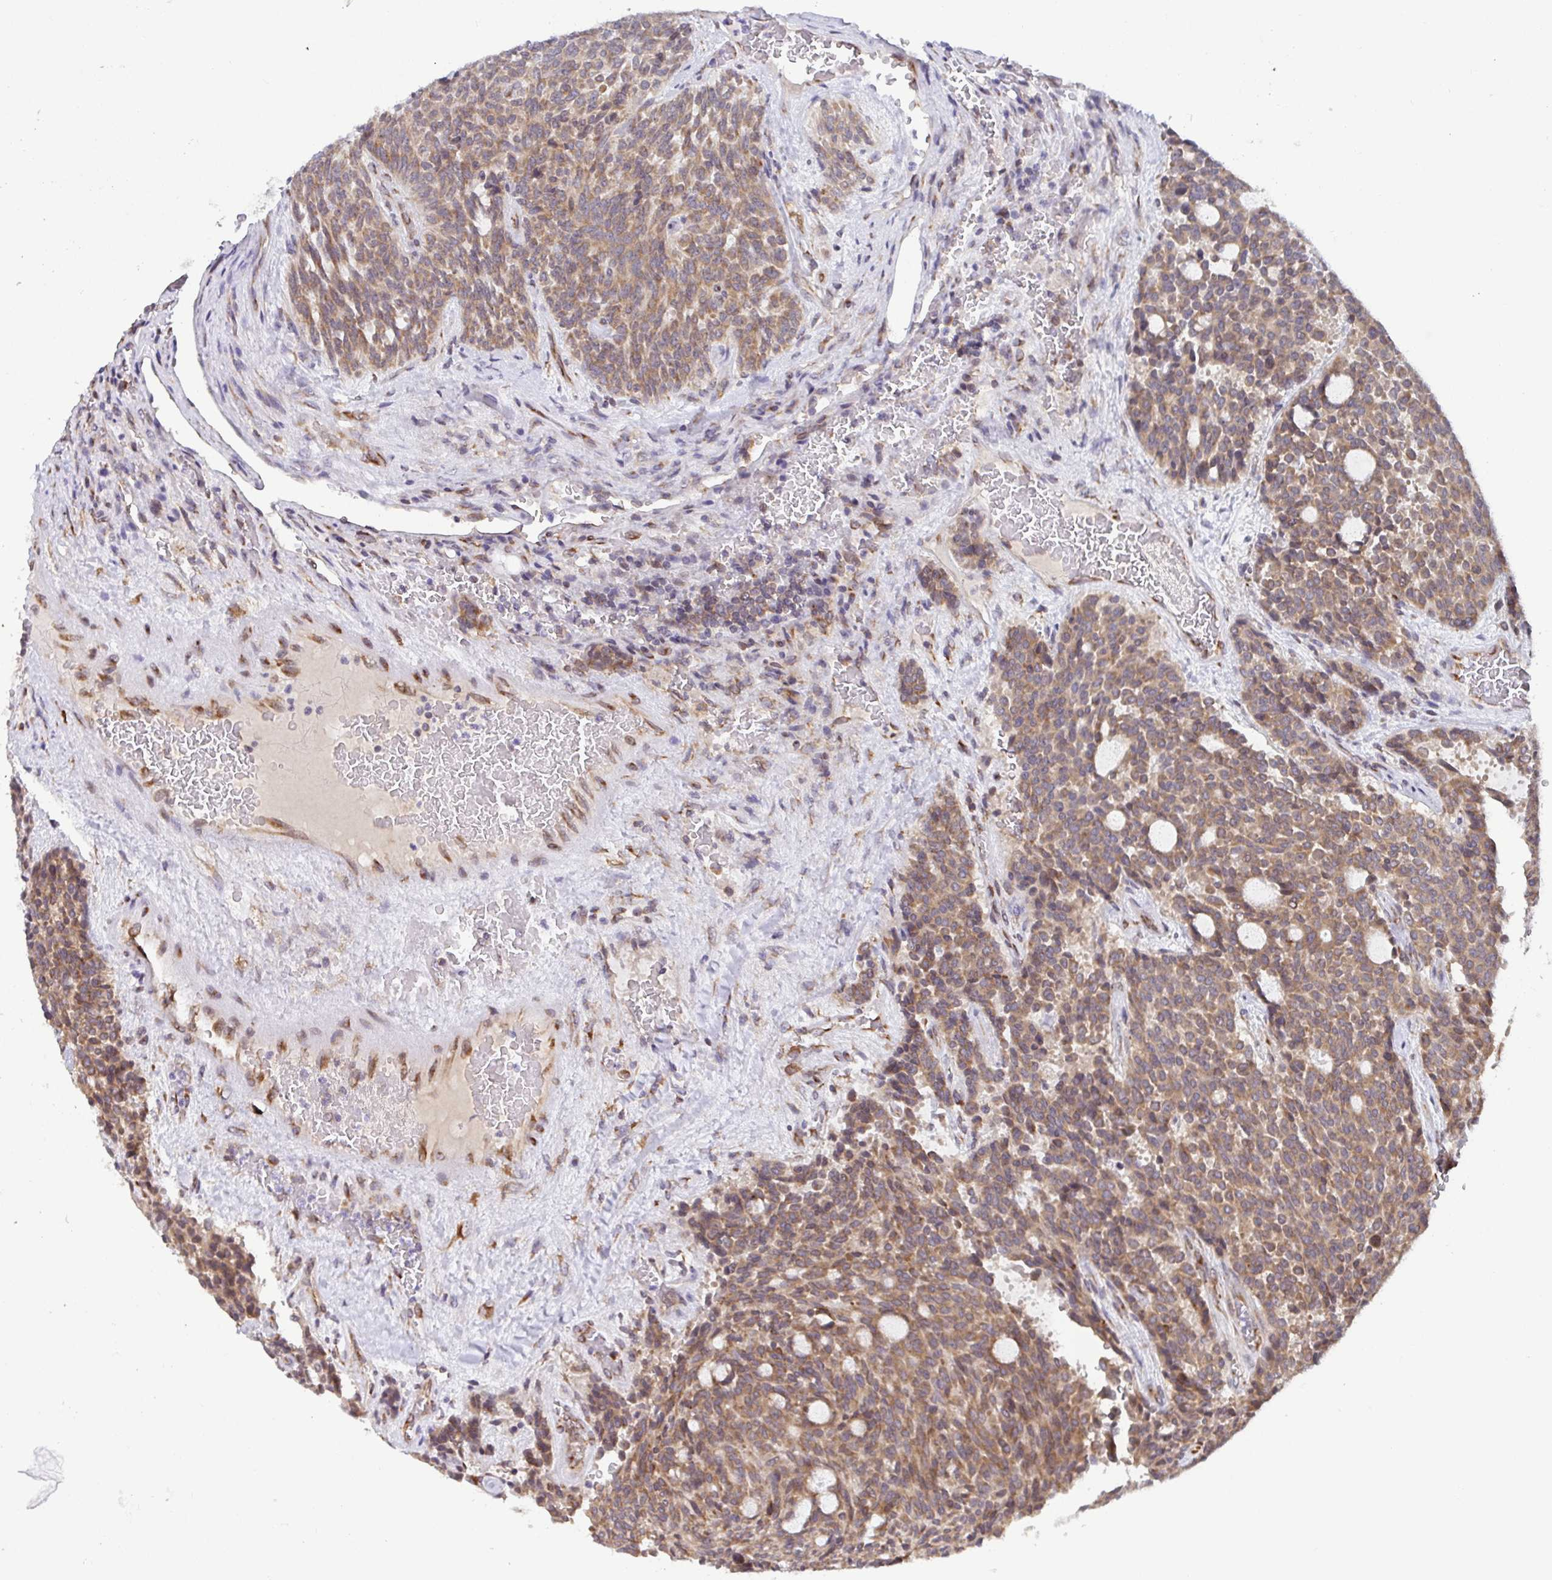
{"staining": {"intensity": "moderate", "quantity": ">75%", "location": "cytoplasmic/membranous"}, "tissue": "carcinoid", "cell_type": "Tumor cells", "image_type": "cancer", "snomed": [{"axis": "morphology", "description": "Carcinoid, malignant, NOS"}, {"axis": "topography", "description": "Pancreas"}], "caption": "Moderate cytoplasmic/membranous positivity for a protein is appreciated in about >75% of tumor cells of carcinoid using immunohistochemistry (IHC).", "gene": "ATP5MJ", "patient": {"sex": "female", "age": 54}}